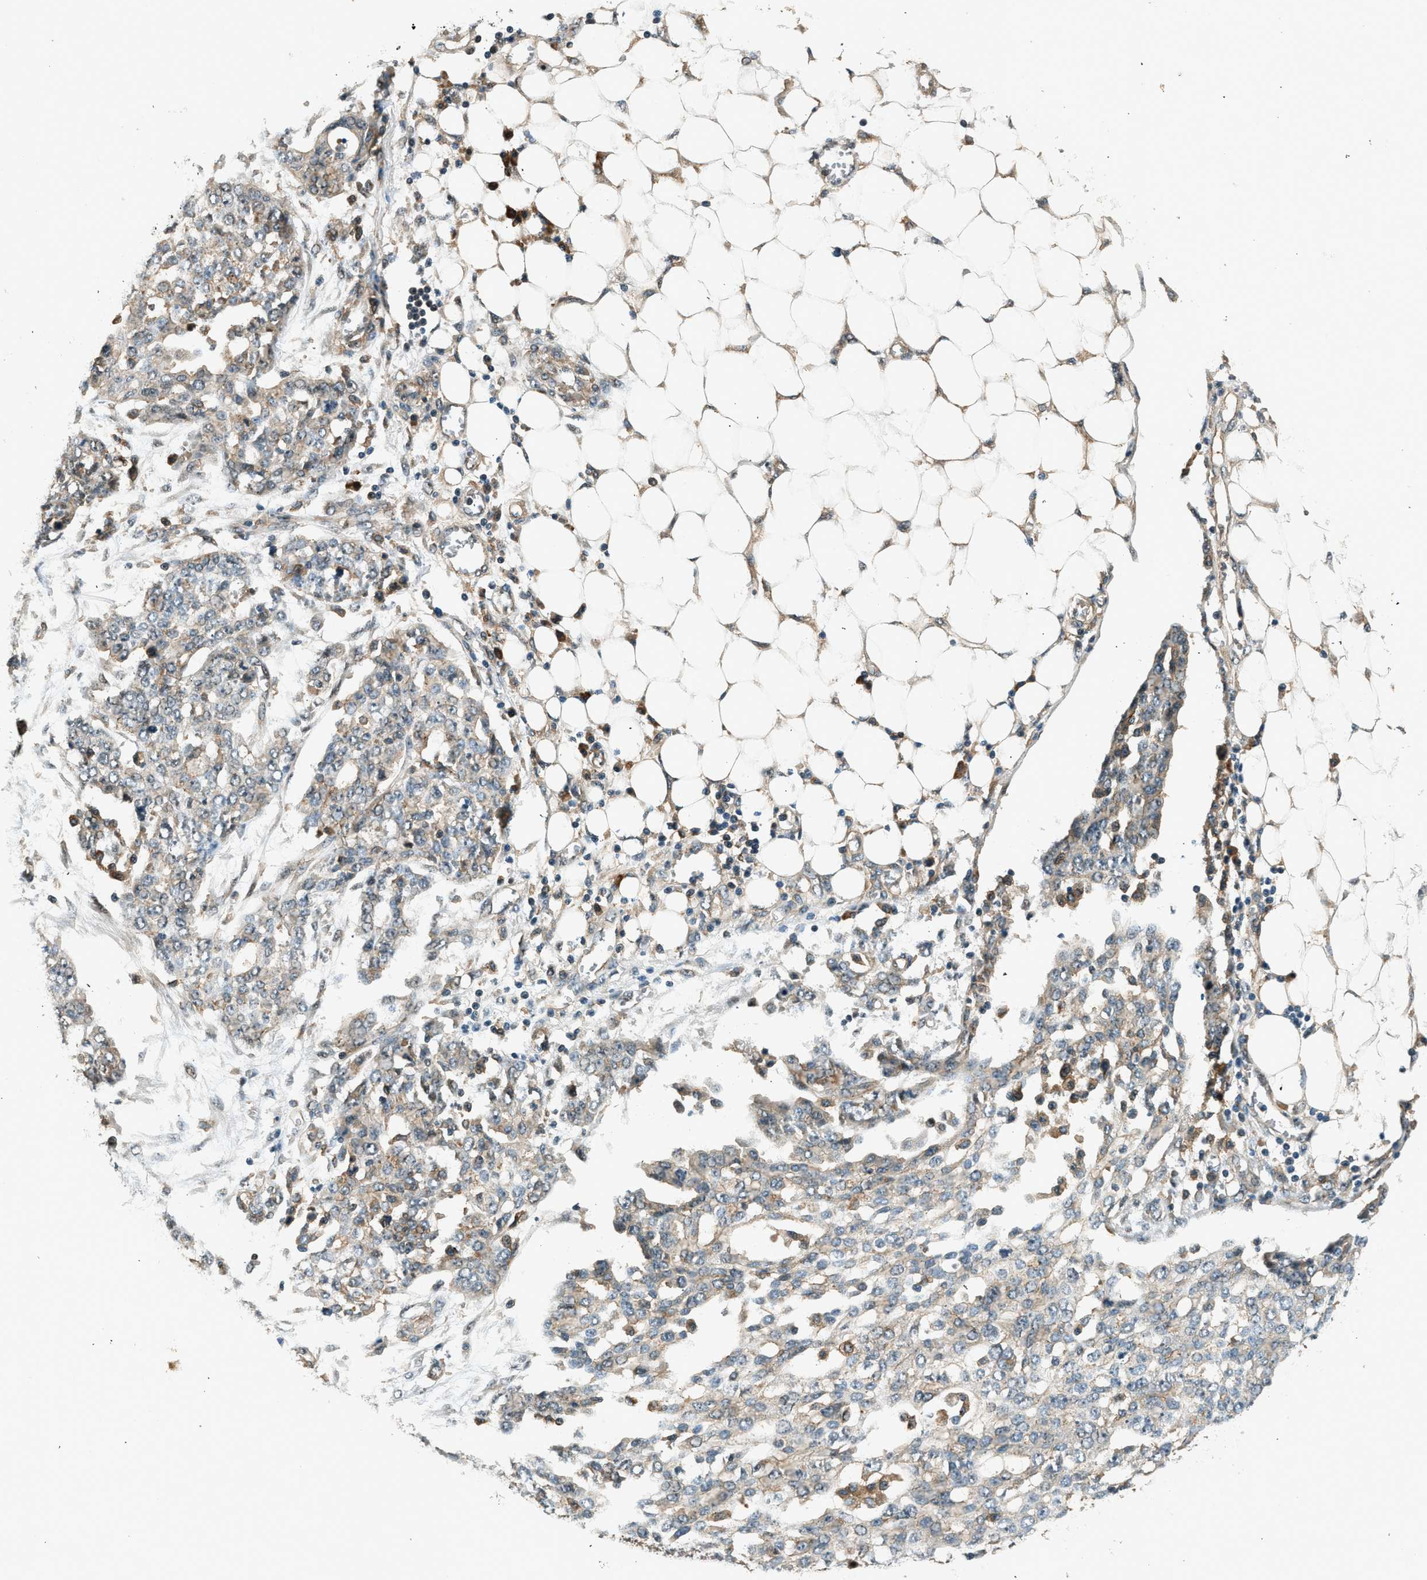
{"staining": {"intensity": "weak", "quantity": "<25%", "location": "cytoplasmic/membranous"}, "tissue": "ovarian cancer", "cell_type": "Tumor cells", "image_type": "cancer", "snomed": [{"axis": "morphology", "description": "Cystadenocarcinoma, serous, NOS"}, {"axis": "topography", "description": "Soft tissue"}, {"axis": "topography", "description": "Ovary"}], "caption": "DAB immunohistochemical staining of human serous cystadenocarcinoma (ovarian) demonstrates no significant staining in tumor cells.", "gene": "ARHGEF11", "patient": {"sex": "female", "age": 57}}